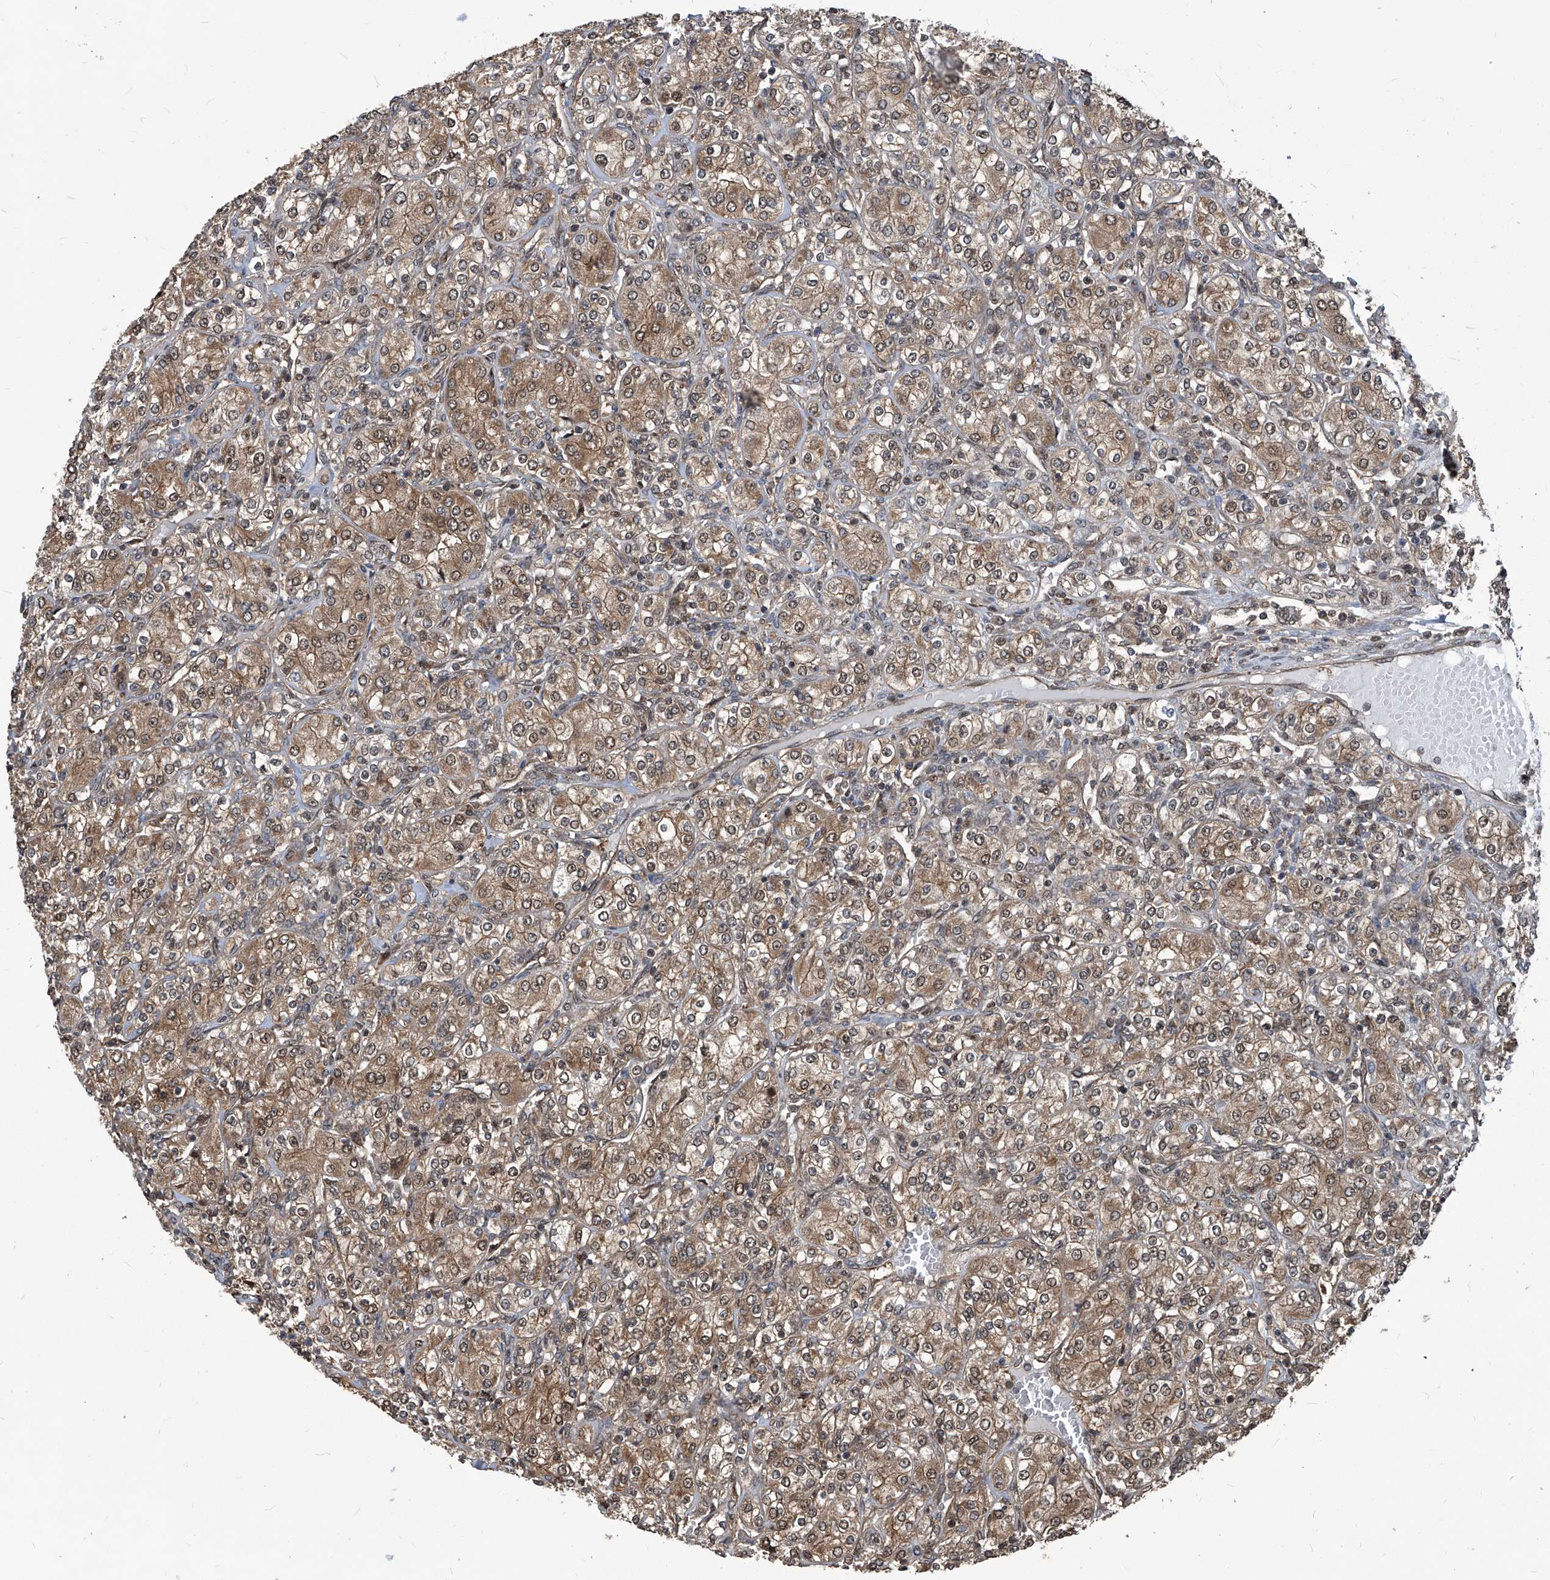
{"staining": {"intensity": "moderate", "quantity": ">75%", "location": "cytoplasmic/membranous,nuclear"}, "tissue": "renal cancer", "cell_type": "Tumor cells", "image_type": "cancer", "snomed": [{"axis": "morphology", "description": "Adenocarcinoma, NOS"}, {"axis": "topography", "description": "Kidney"}], "caption": "A photomicrograph of human renal adenocarcinoma stained for a protein displays moderate cytoplasmic/membranous and nuclear brown staining in tumor cells. Immunohistochemistry (ihc) stains the protein in brown and the nuclei are stained blue.", "gene": "PSMB1", "patient": {"sex": "male", "age": 77}}